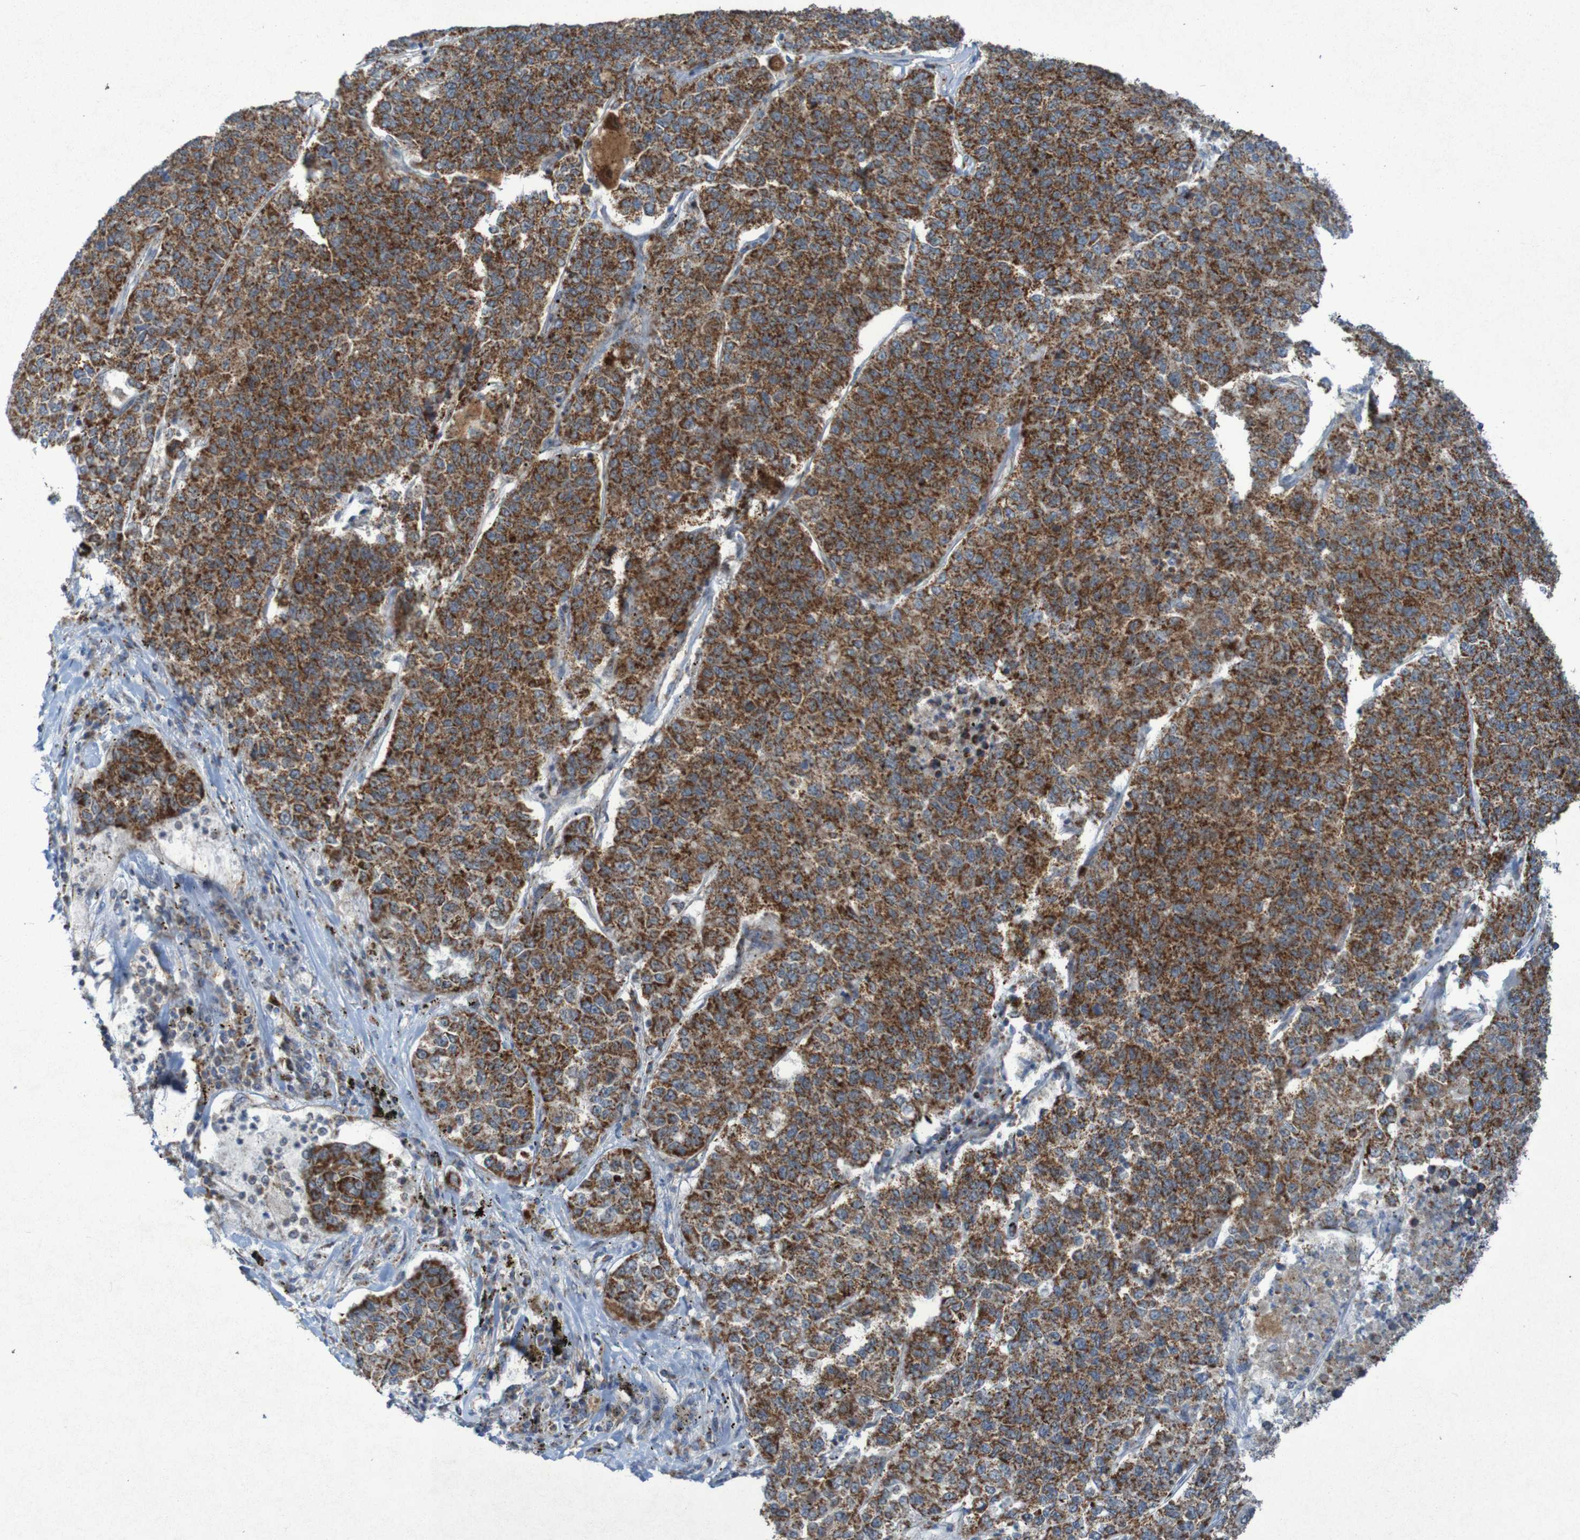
{"staining": {"intensity": "strong", "quantity": ">75%", "location": "cytoplasmic/membranous"}, "tissue": "lung cancer", "cell_type": "Tumor cells", "image_type": "cancer", "snomed": [{"axis": "morphology", "description": "Adenocarcinoma, NOS"}, {"axis": "topography", "description": "Lung"}], "caption": "A brown stain shows strong cytoplasmic/membranous positivity of a protein in adenocarcinoma (lung) tumor cells. (IHC, brightfield microscopy, high magnification).", "gene": "CCDC51", "patient": {"sex": "male", "age": 49}}